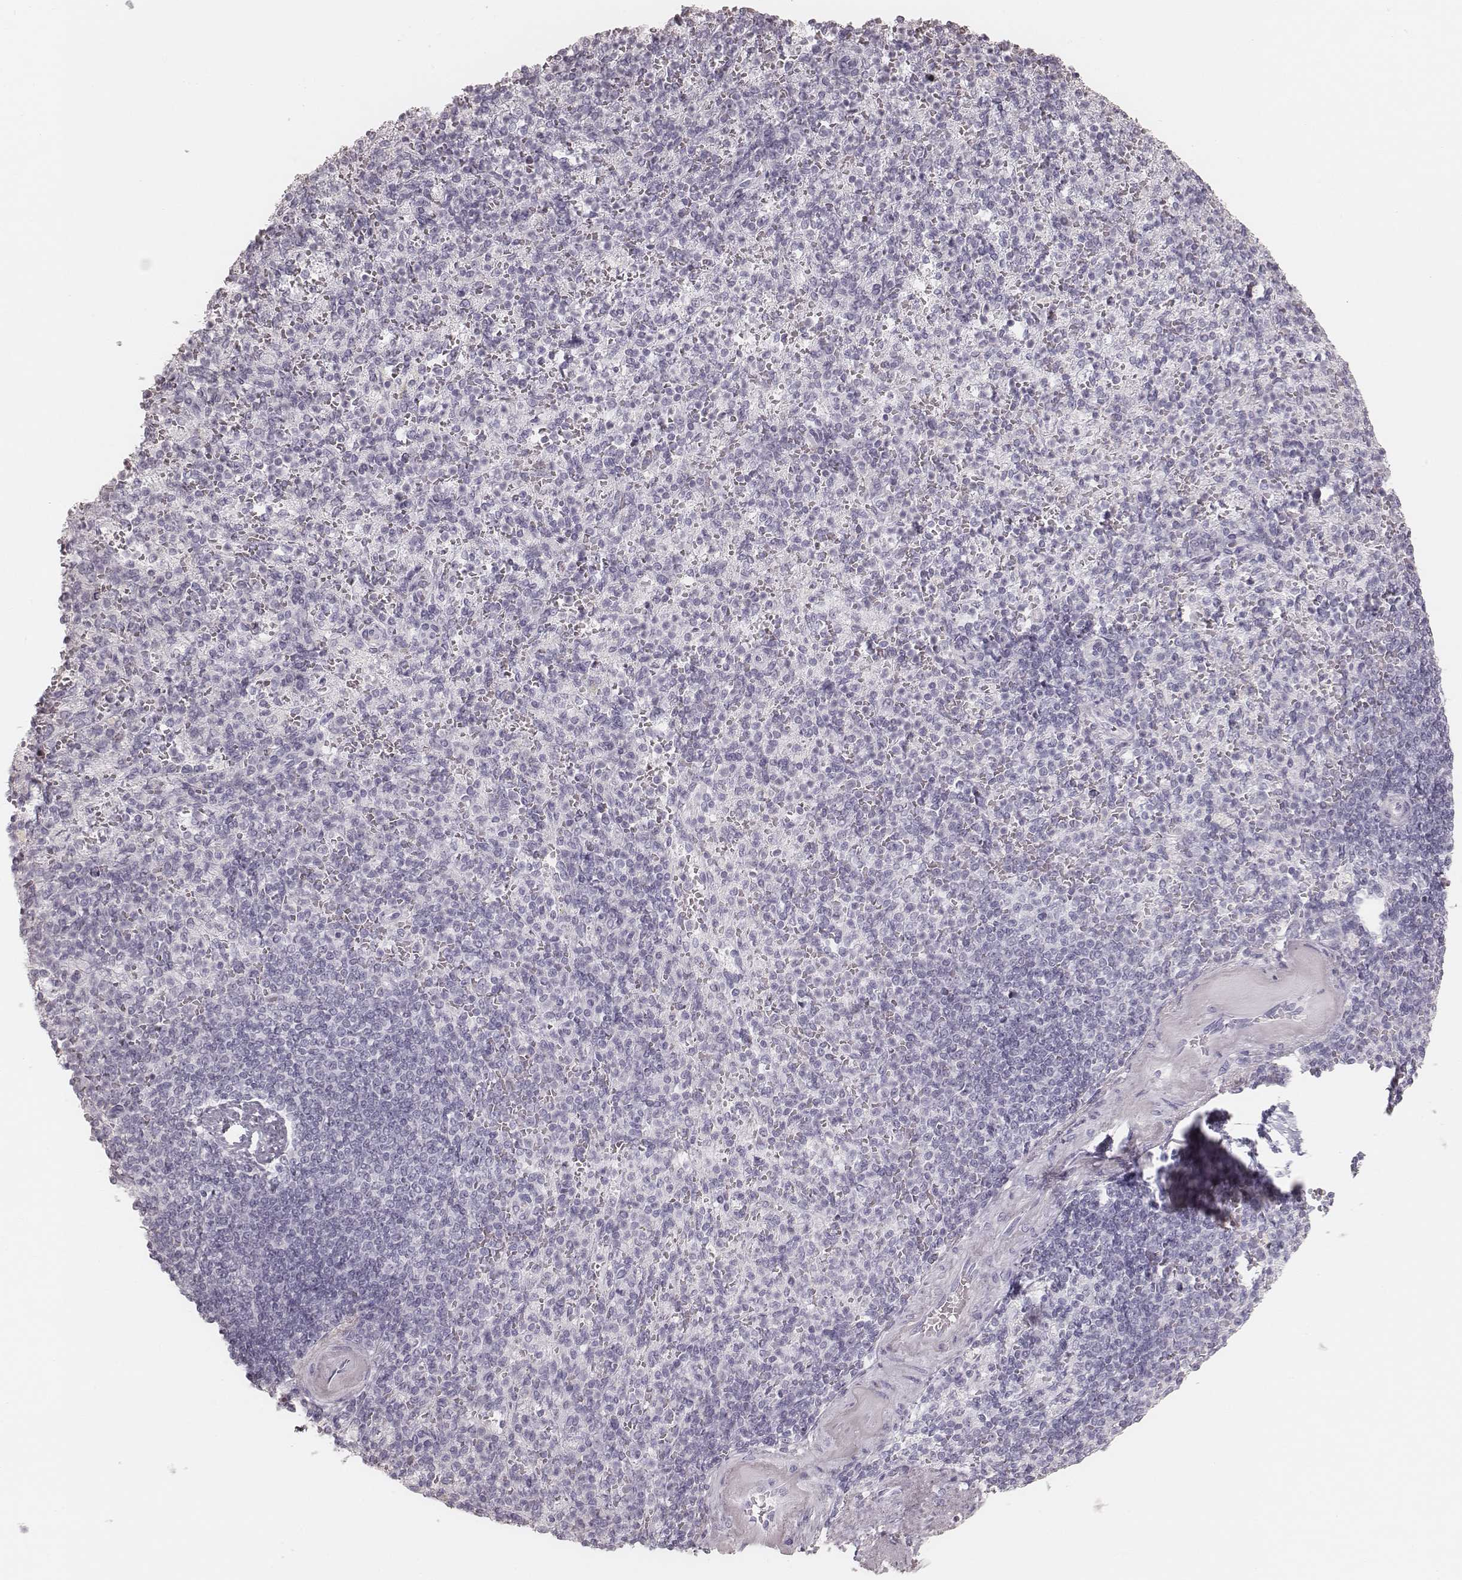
{"staining": {"intensity": "negative", "quantity": "none", "location": "none"}, "tissue": "spleen", "cell_type": "Cells in red pulp", "image_type": "normal", "snomed": [{"axis": "morphology", "description": "Normal tissue, NOS"}, {"axis": "topography", "description": "Spleen"}], "caption": "High magnification brightfield microscopy of benign spleen stained with DAB (3,3'-diaminobenzidine) (brown) and counterstained with hematoxylin (blue): cells in red pulp show no significant positivity.", "gene": "KRT82", "patient": {"sex": "female", "age": 74}}